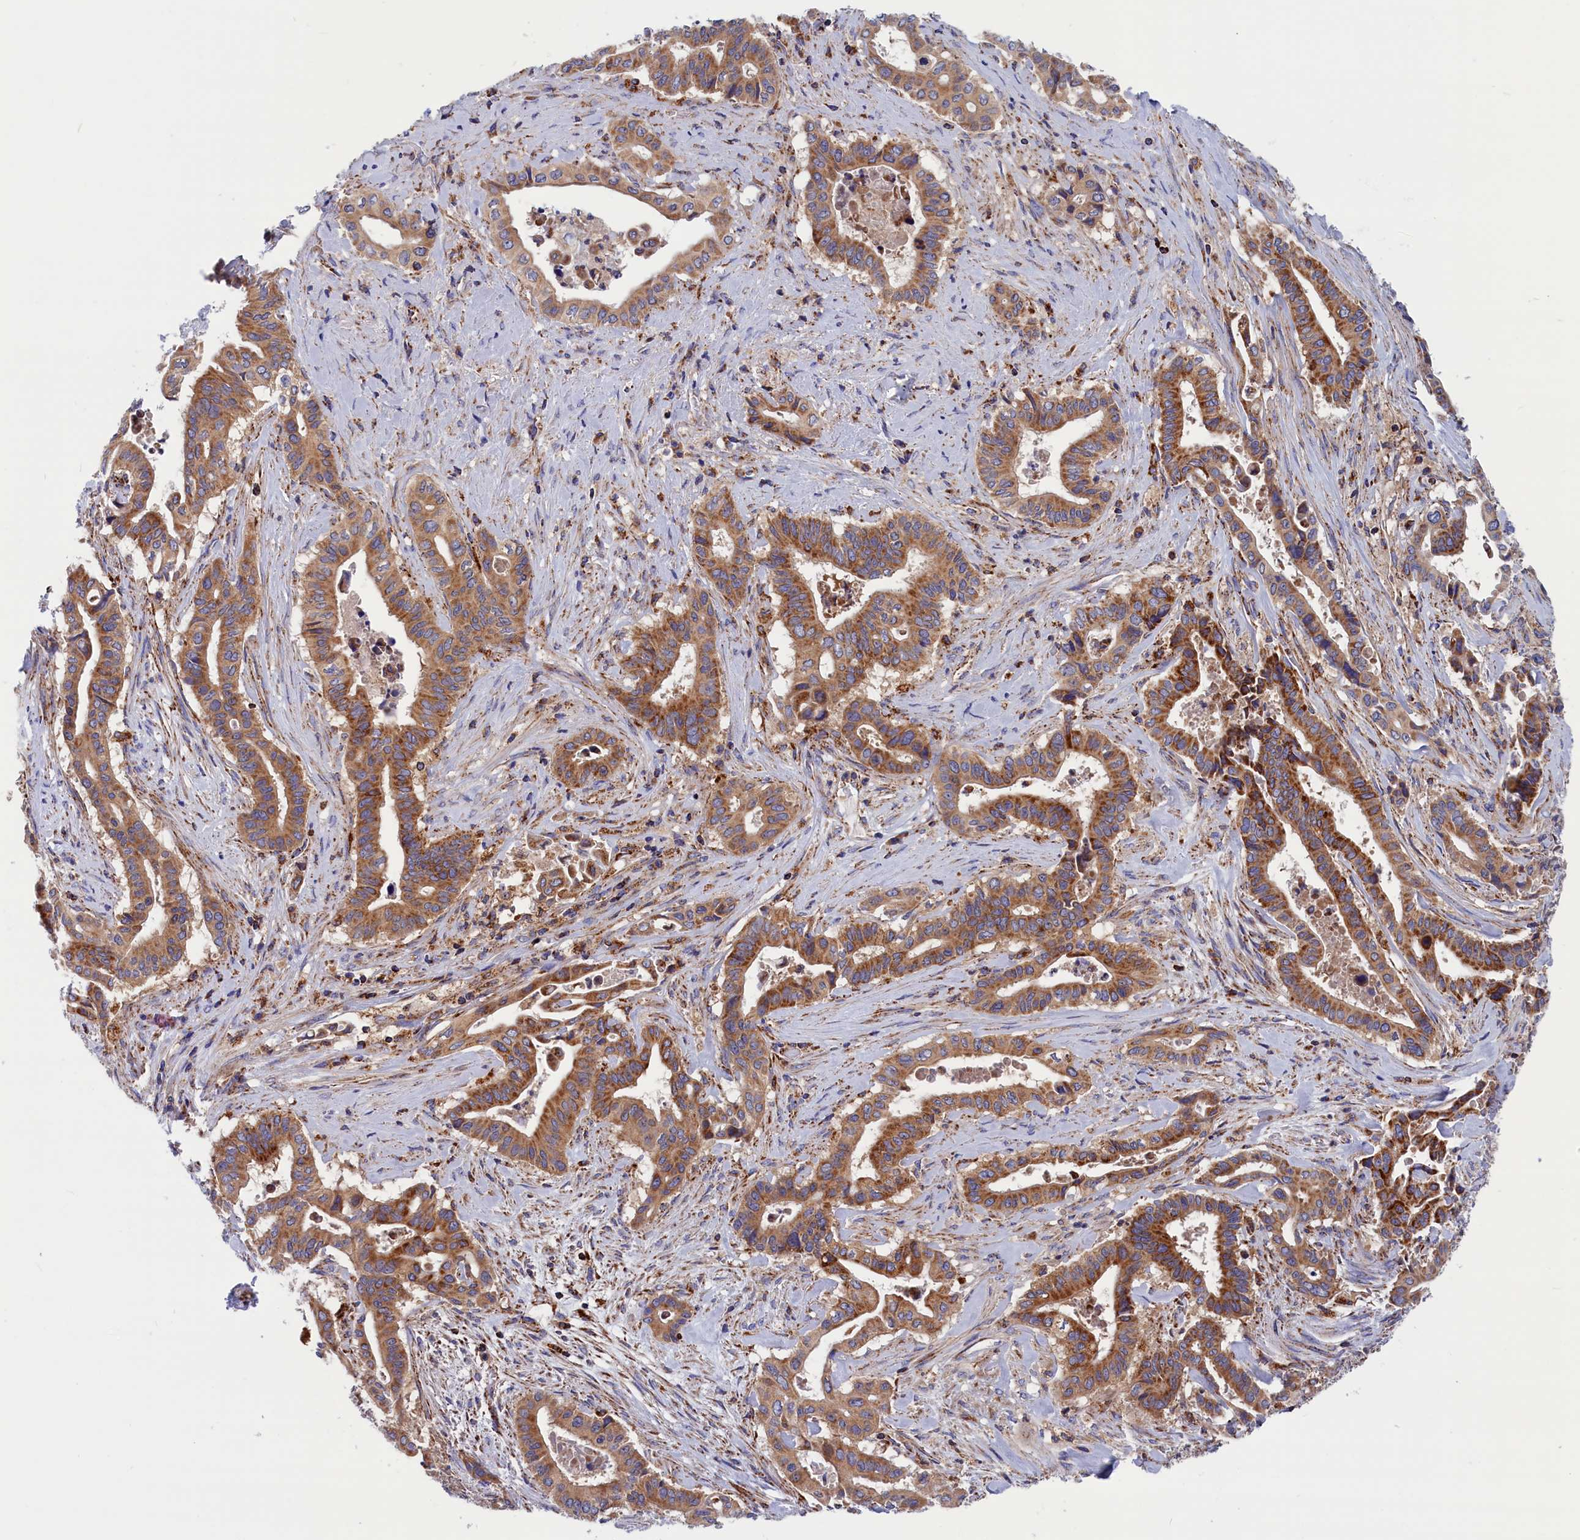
{"staining": {"intensity": "moderate", "quantity": ">75%", "location": "cytoplasmic/membranous"}, "tissue": "pancreatic cancer", "cell_type": "Tumor cells", "image_type": "cancer", "snomed": [{"axis": "morphology", "description": "Adenocarcinoma, NOS"}, {"axis": "topography", "description": "Pancreas"}], "caption": "Immunohistochemical staining of pancreatic cancer shows medium levels of moderate cytoplasmic/membranous protein positivity in about >75% of tumor cells. Nuclei are stained in blue.", "gene": "WDR83", "patient": {"sex": "female", "age": 77}}